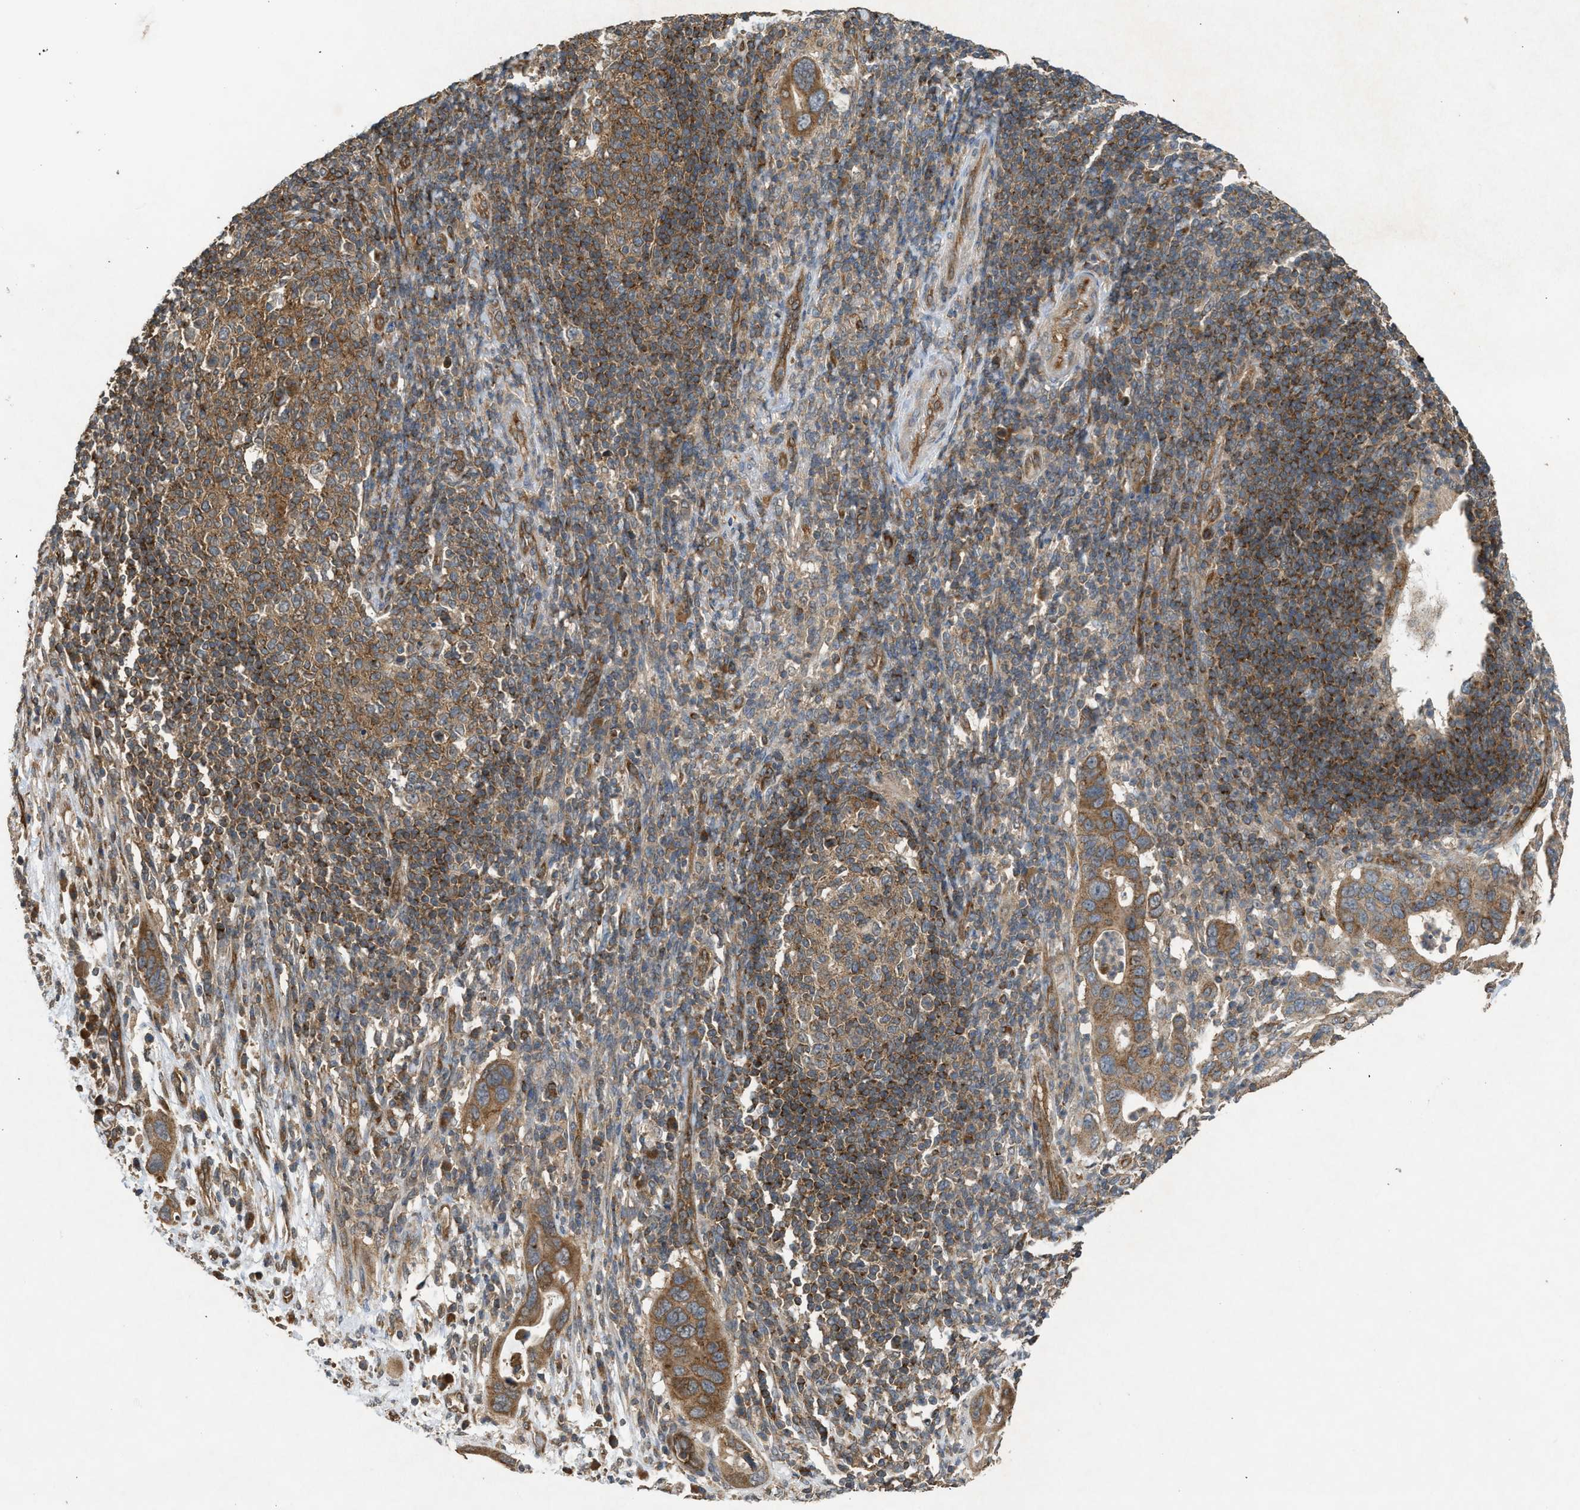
{"staining": {"intensity": "moderate", "quantity": ">75%", "location": "cytoplasmic/membranous"}, "tissue": "pancreatic cancer", "cell_type": "Tumor cells", "image_type": "cancer", "snomed": [{"axis": "morphology", "description": "Adenocarcinoma, NOS"}, {"axis": "topography", "description": "Pancreas"}], "caption": "Human pancreatic cancer (adenocarcinoma) stained with a brown dye exhibits moderate cytoplasmic/membranous positive positivity in about >75% of tumor cells.", "gene": "HIP1R", "patient": {"sex": "female", "age": 71}}